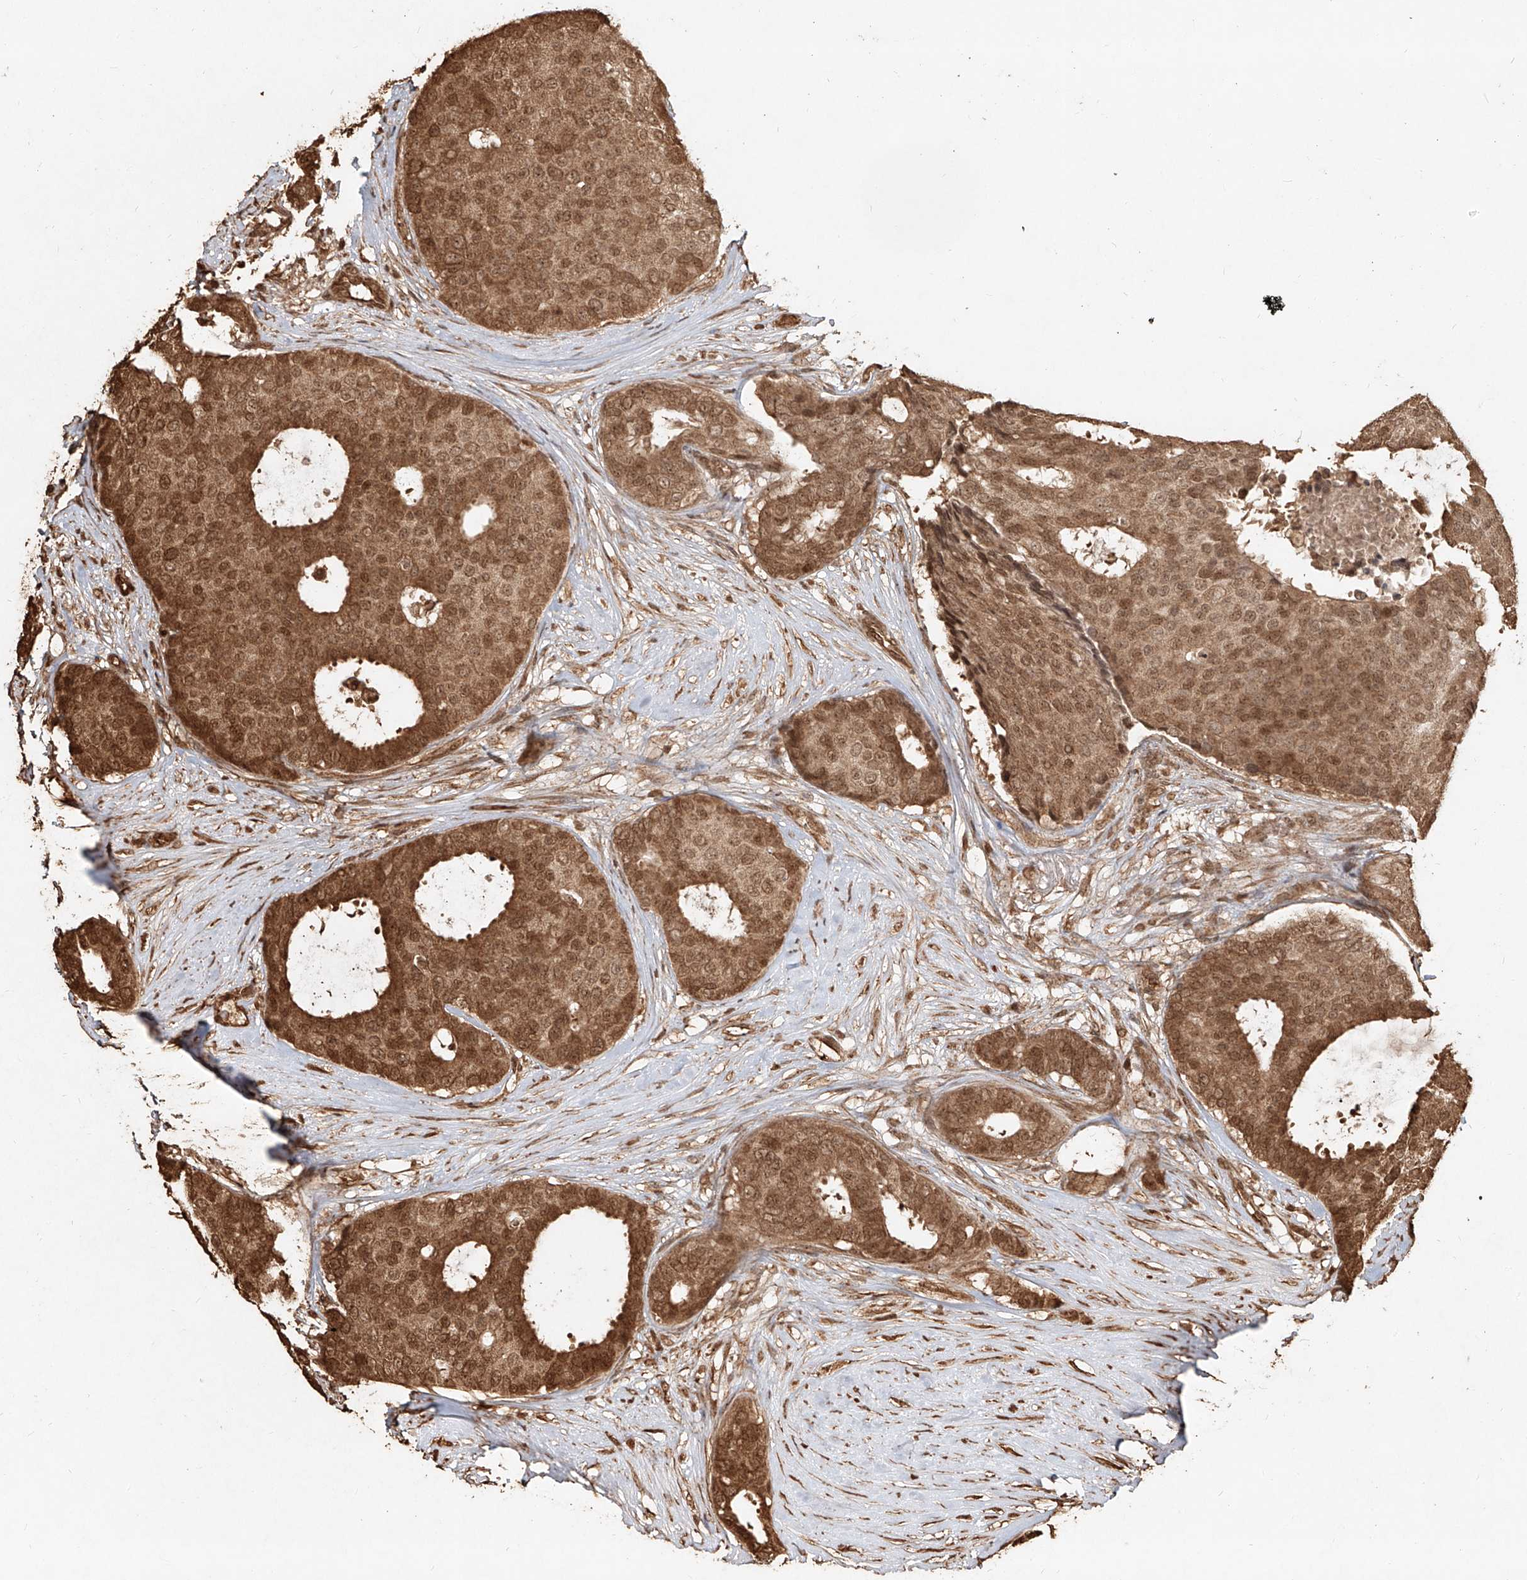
{"staining": {"intensity": "moderate", "quantity": ">75%", "location": "cytoplasmic/membranous,nuclear"}, "tissue": "breast cancer", "cell_type": "Tumor cells", "image_type": "cancer", "snomed": [{"axis": "morphology", "description": "Duct carcinoma"}, {"axis": "topography", "description": "Breast"}], "caption": "Immunohistochemistry (IHC) of human breast infiltrating ductal carcinoma demonstrates medium levels of moderate cytoplasmic/membranous and nuclear staining in approximately >75% of tumor cells.", "gene": "UBE2K", "patient": {"sex": "female", "age": 75}}